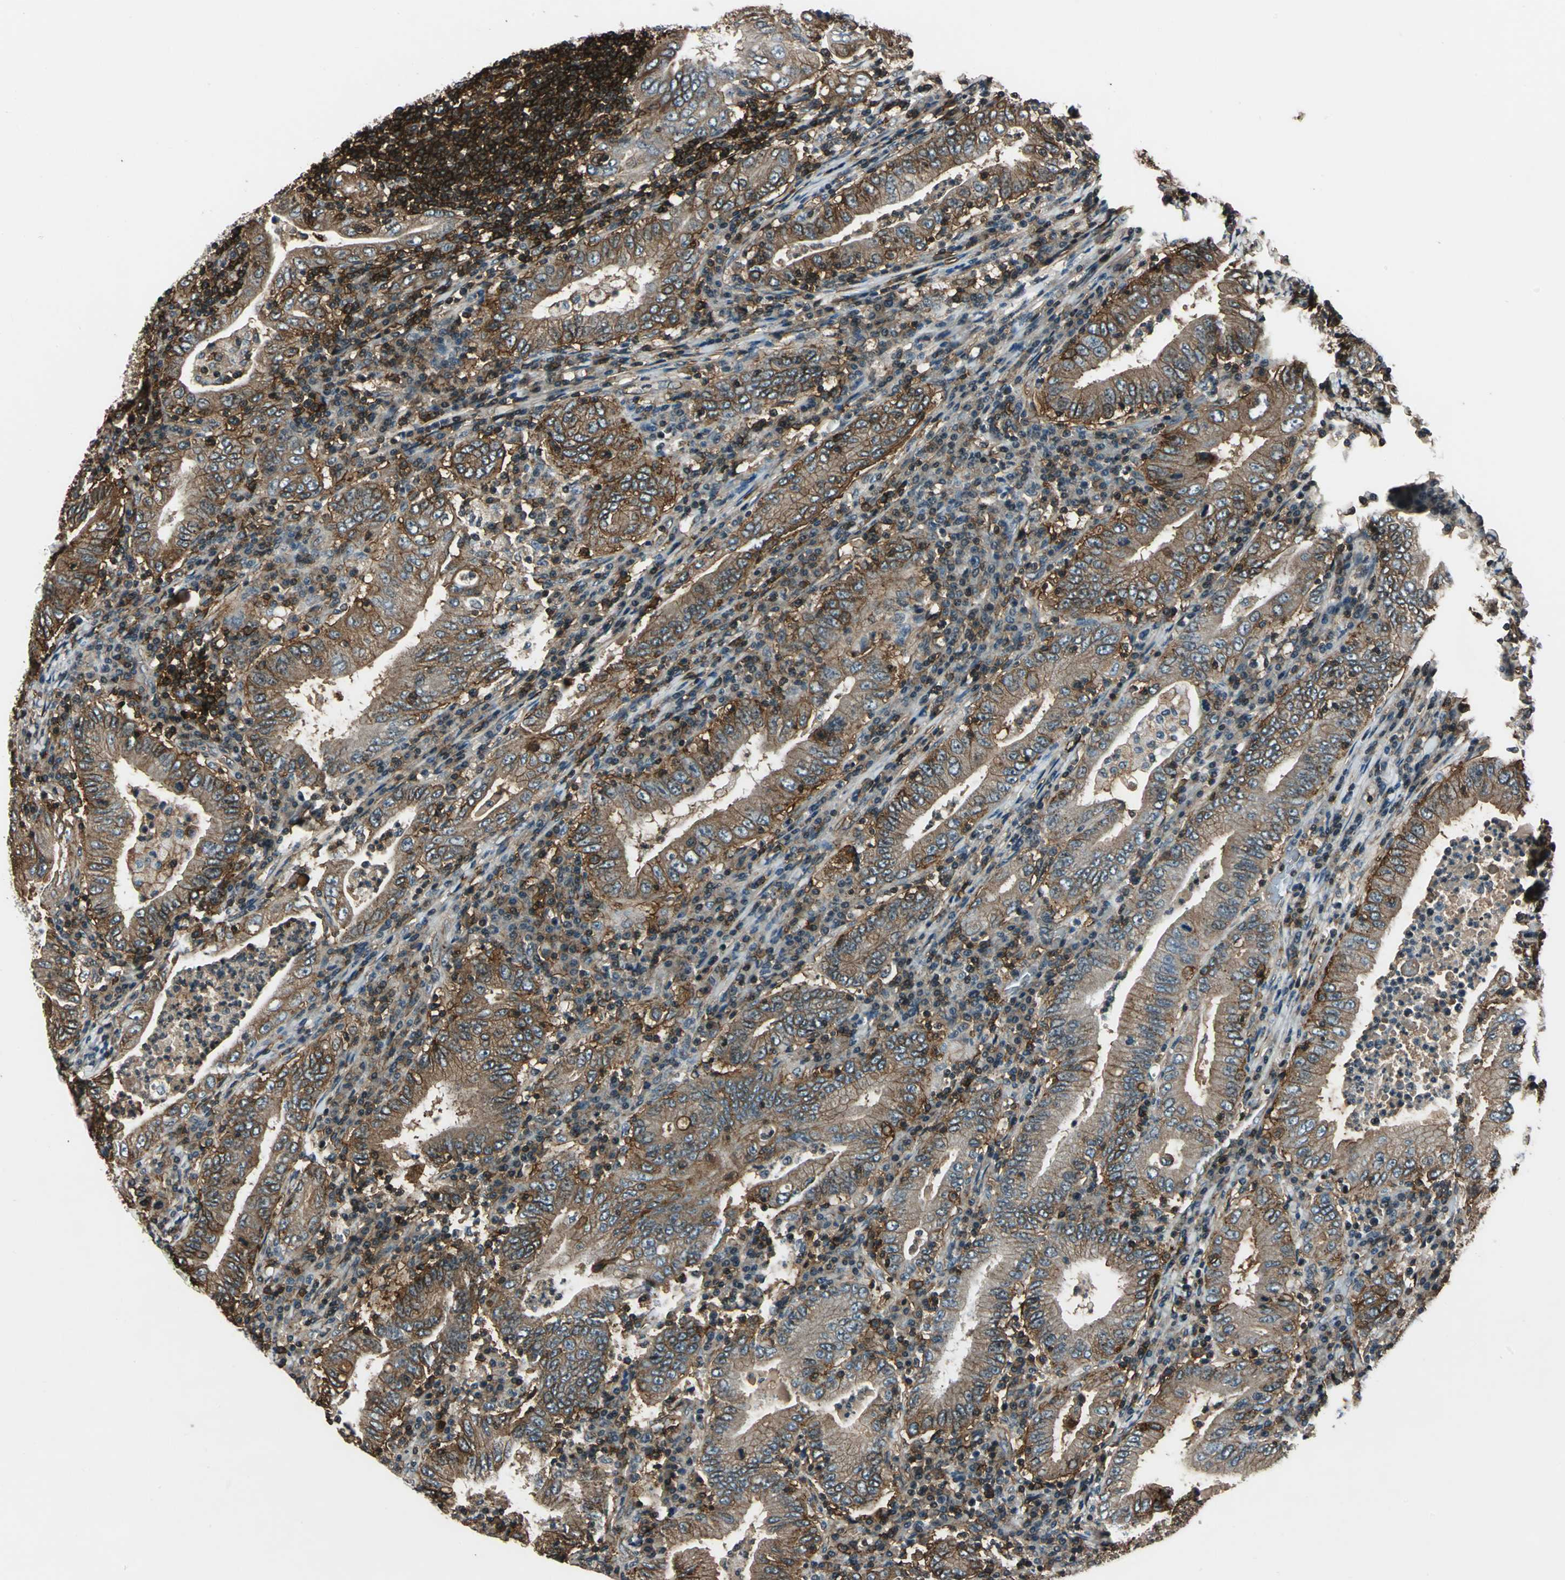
{"staining": {"intensity": "strong", "quantity": "25%-75%", "location": "cytoplasmic/membranous"}, "tissue": "stomach cancer", "cell_type": "Tumor cells", "image_type": "cancer", "snomed": [{"axis": "morphology", "description": "Normal tissue, NOS"}, {"axis": "morphology", "description": "Adenocarcinoma, NOS"}, {"axis": "topography", "description": "Esophagus"}, {"axis": "topography", "description": "Stomach, upper"}, {"axis": "topography", "description": "Peripheral nerve tissue"}], "caption": "DAB immunohistochemical staining of adenocarcinoma (stomach) demonstrates strong cytoplasmic/membranous protein expression in approximately 25%-75% of tumor cells.", "gene": "NR2C2", "patient": {"sex": "male", "age": 62}}